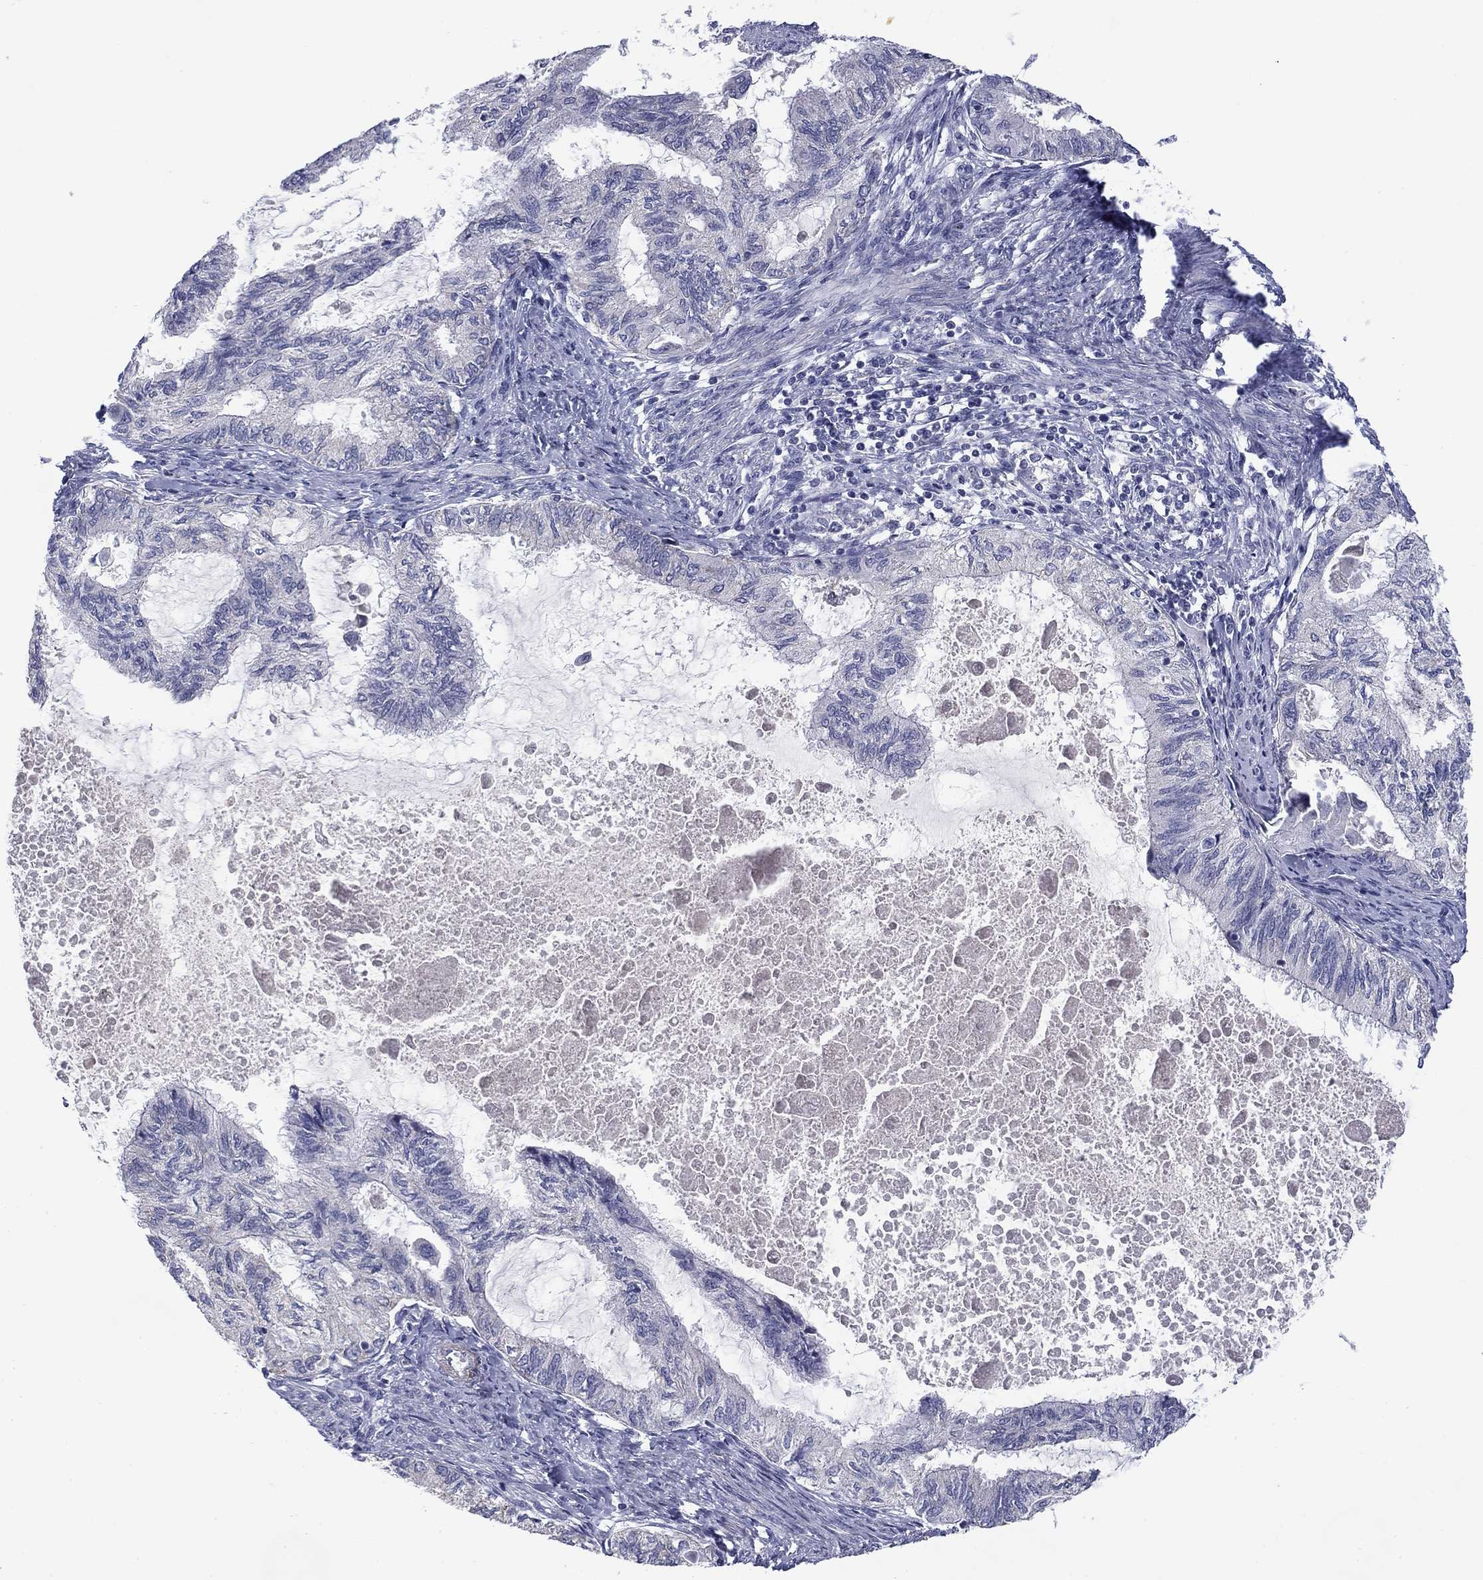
{"staining": {"intensity": "negative", "quantity": "none", "location": "none"}, "tissue": "endometrial cancer", "cell_type": "Tumor cells", "image_type": "cancer", "snomed": [{"axis": "morphology", "description": "Adenocarcinoma, NOS"}, {"axis": "topography", "description": "Endometrium"}], "caption": "An immunohistochemistry (IHC) image of adenocarcinoma (endometrial) is shown. There is no staining in tumor cells of adenocarcinoma (endometrial).", "gene": "FRK", "patient": {"sex": "female", "age": 86}}